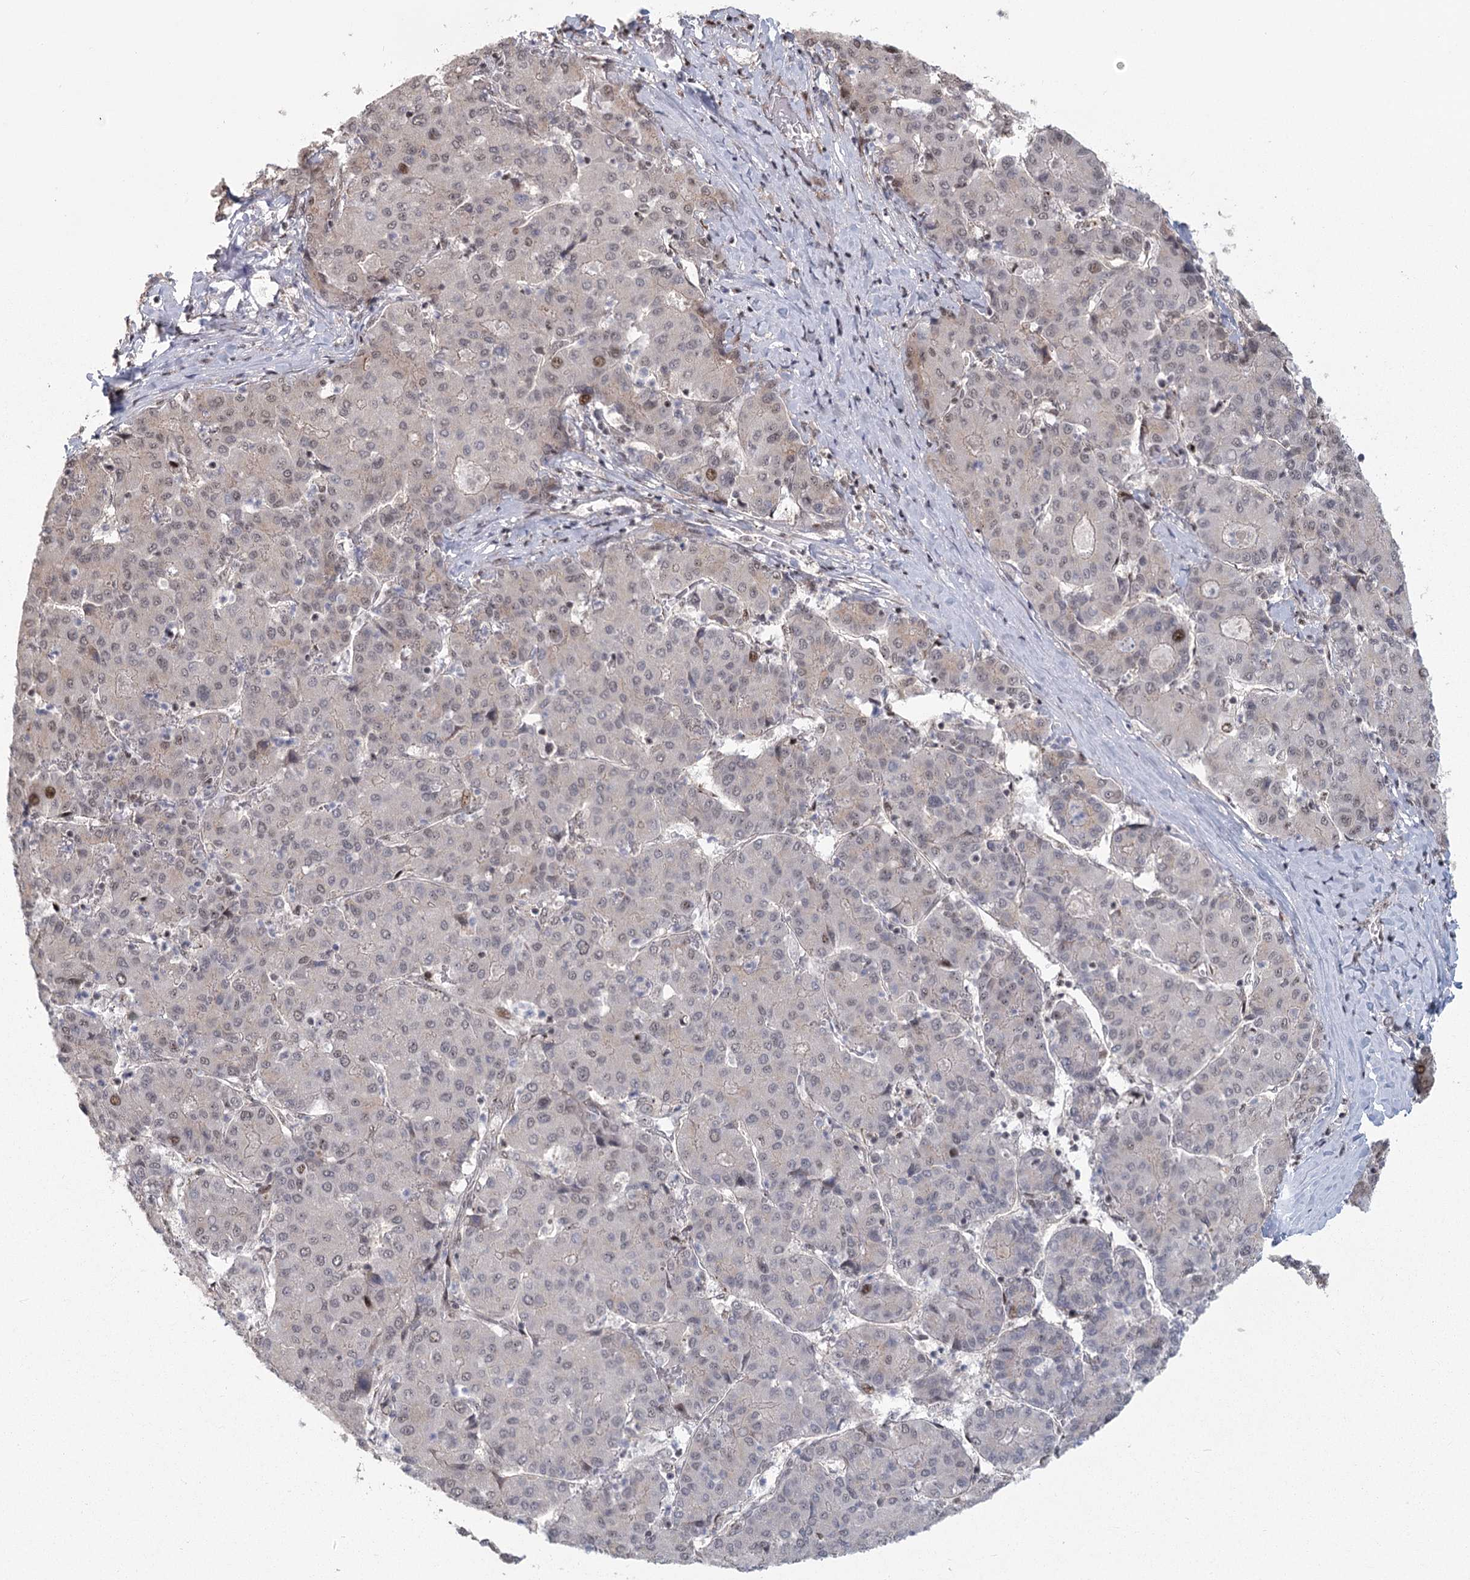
{"staining": {"intensity": "weak", "quantity": "<25%", "location": "nuclear"}, "tissue": "liver cancer", "cell_type": "Tumor cells", "image_type": "cancer", "snomed": [{"axis": "morphology", "description": "Carcinoma, Hepatocellular, NOS"}, {"axis": "topography", "description": "Liver"}], "caption": "The photomicrograph shows no staining of tumor cells in hepatocellular carcinoma (liver).", "gene": "PARM1", "patient": {"sex": "male", "age": 65}}